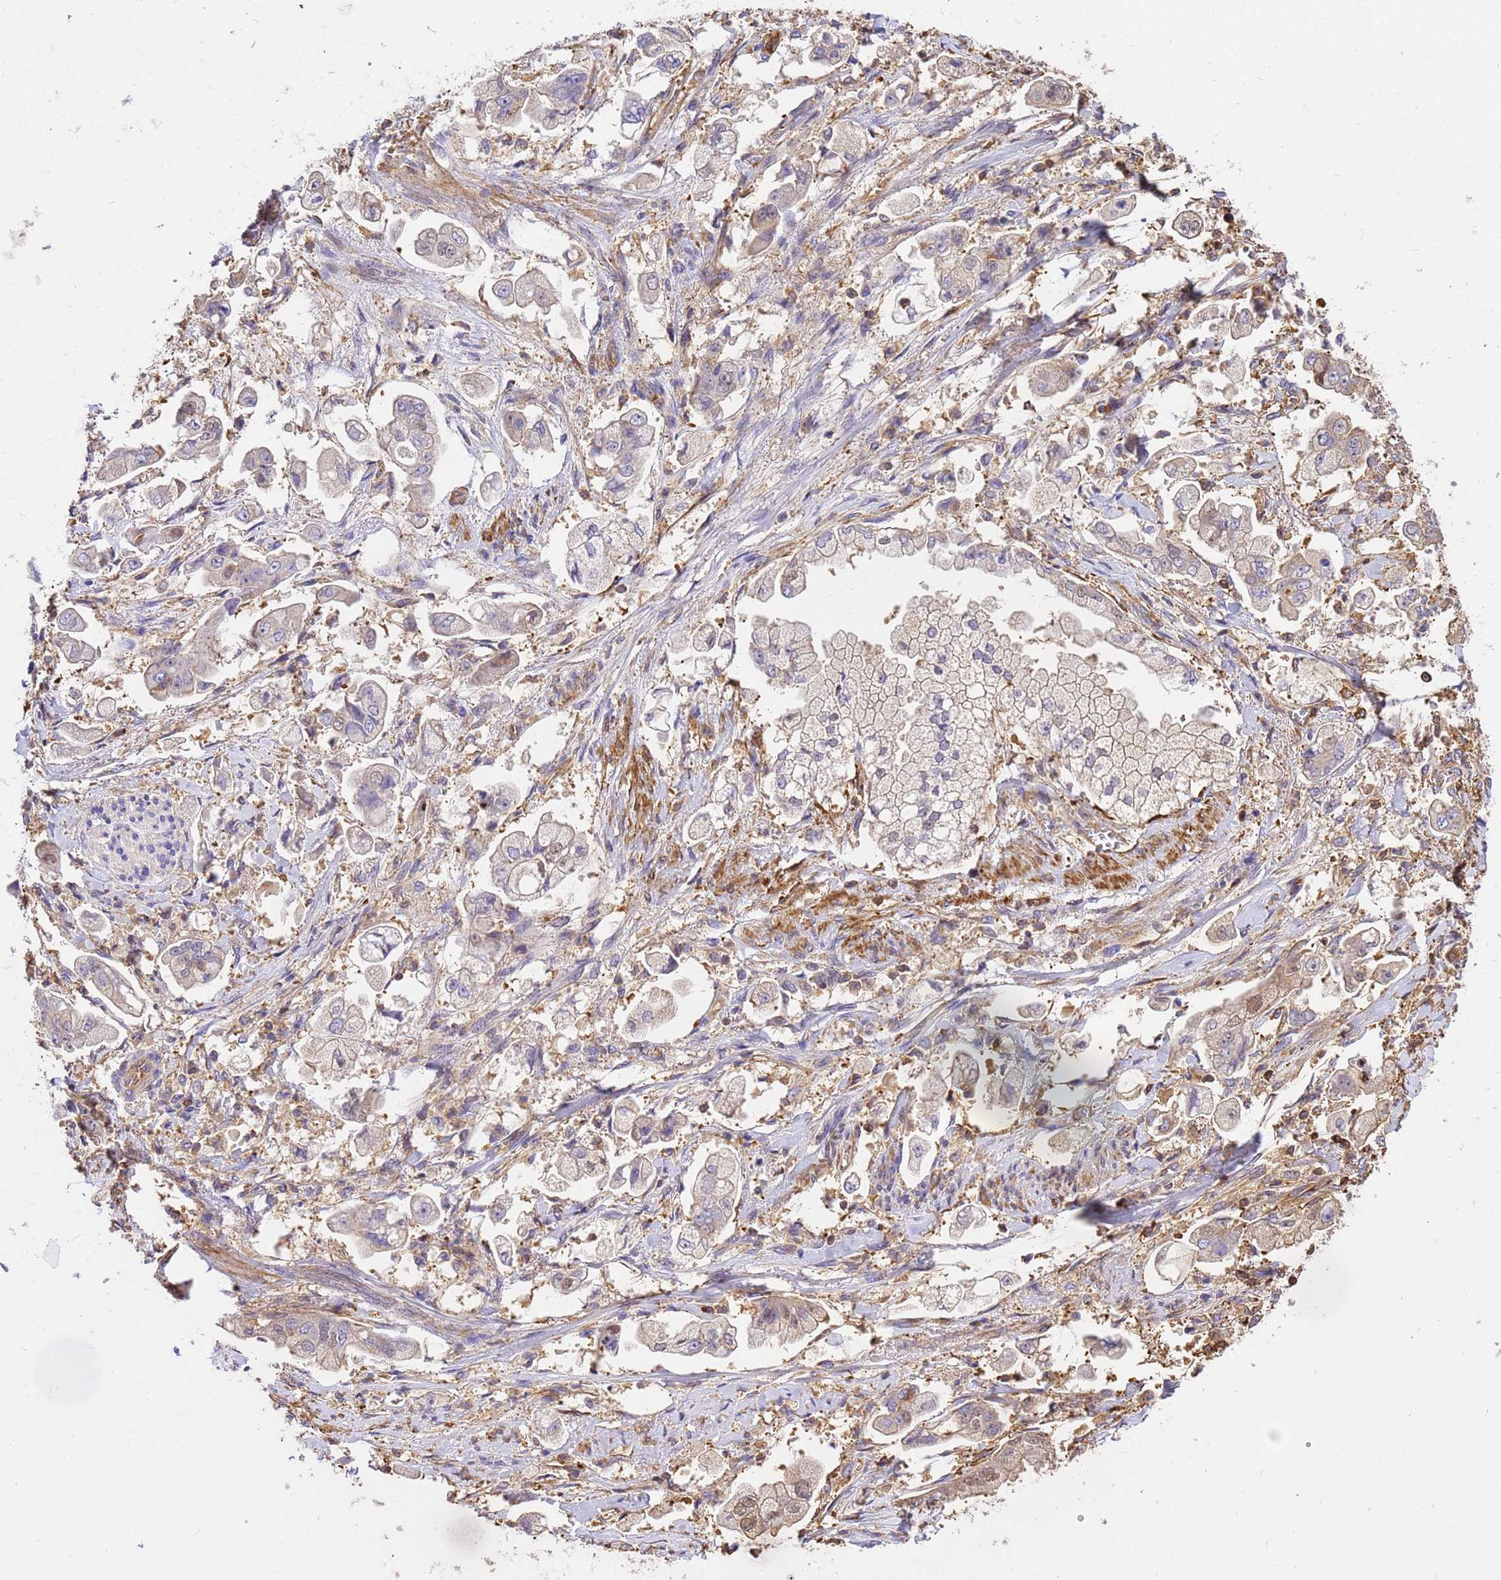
{"staining": {"intensity": "weak", "quantity": "<25%", "location": "cytoplasmic/membranous"}, "tissue": "stomach cancer", "cell_type": "Tumor cells", "image_type": "cancer", "snomed": [{"axis": "morphology", "description": "Adenocarcinoma, NOS"}, {"axis": "topography", "description": "Stomach"}], "caption": "High magnification brightfield microscopy of stomach adenocarcinoma stained with DAB (brown) and counterstained with hematoxylin (blue): tumor cells show no significant positivity. Brightfield microscopy of IHC stained with DAB (brown) and hematoxylin (blue), captured at high magnification.", "gene": "WDR64", "patient": {"sex": "male", "age": 62}}